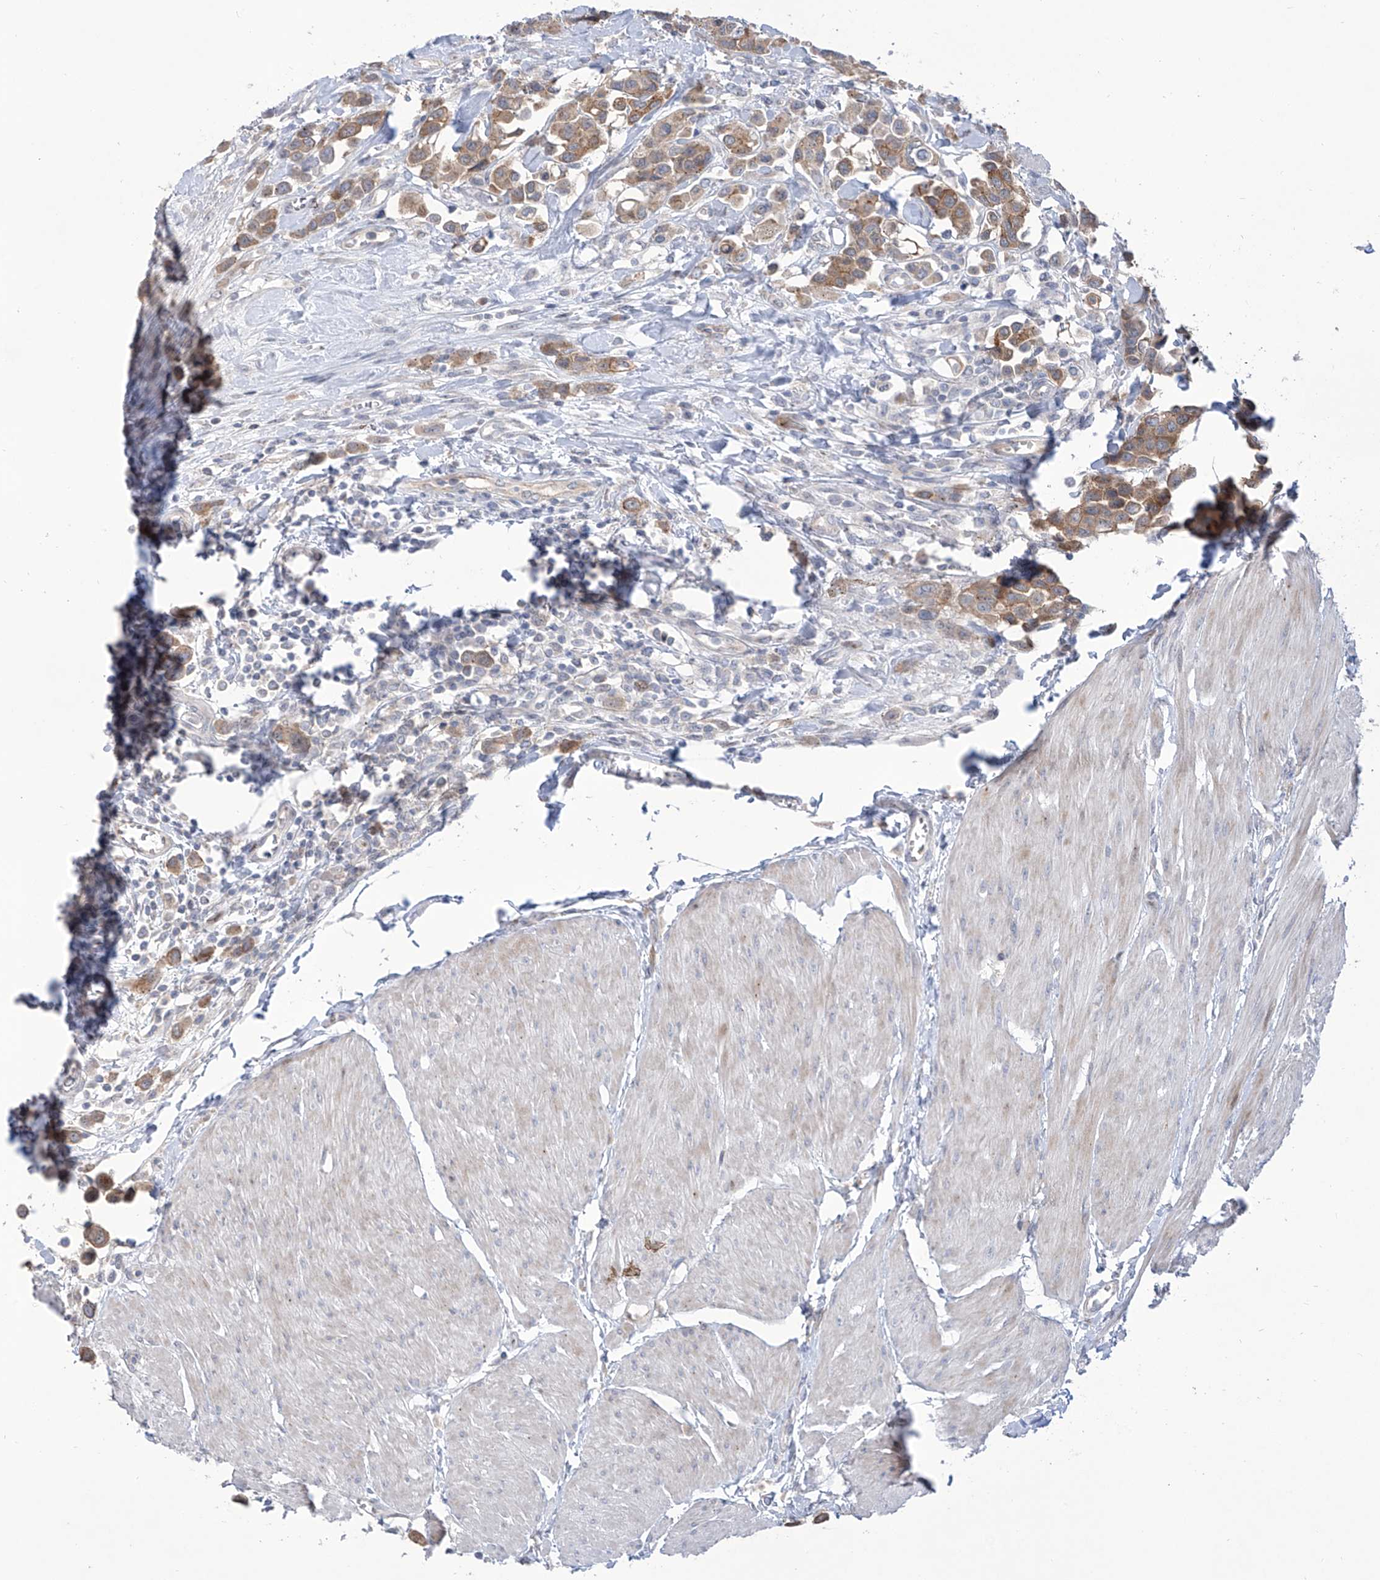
{"staining": {"intensity": "moderate", "quantity": ">75%", "location": "cytoplasmic/membranous"}, "tissue": "urothelial cancer", "cell_type": "Tumor cells", "image_type": "cancer", "snomed": [{"axis": "morphology", "description": "Urothelial carcinoma, High grade"}, {"axis": "topography", "description": "Urinary bladder"}], "caption": "DAB immunohistochemical staining of urothelial cancer shows moderate cytoplasmic/membranous protein expression in approximately >75% of tumor cells. The protein of interest is shown in brown color, while the nuclei are stained blue.", "gene": "LRRC1", "patient": {"sex": "male", "age": 50}}